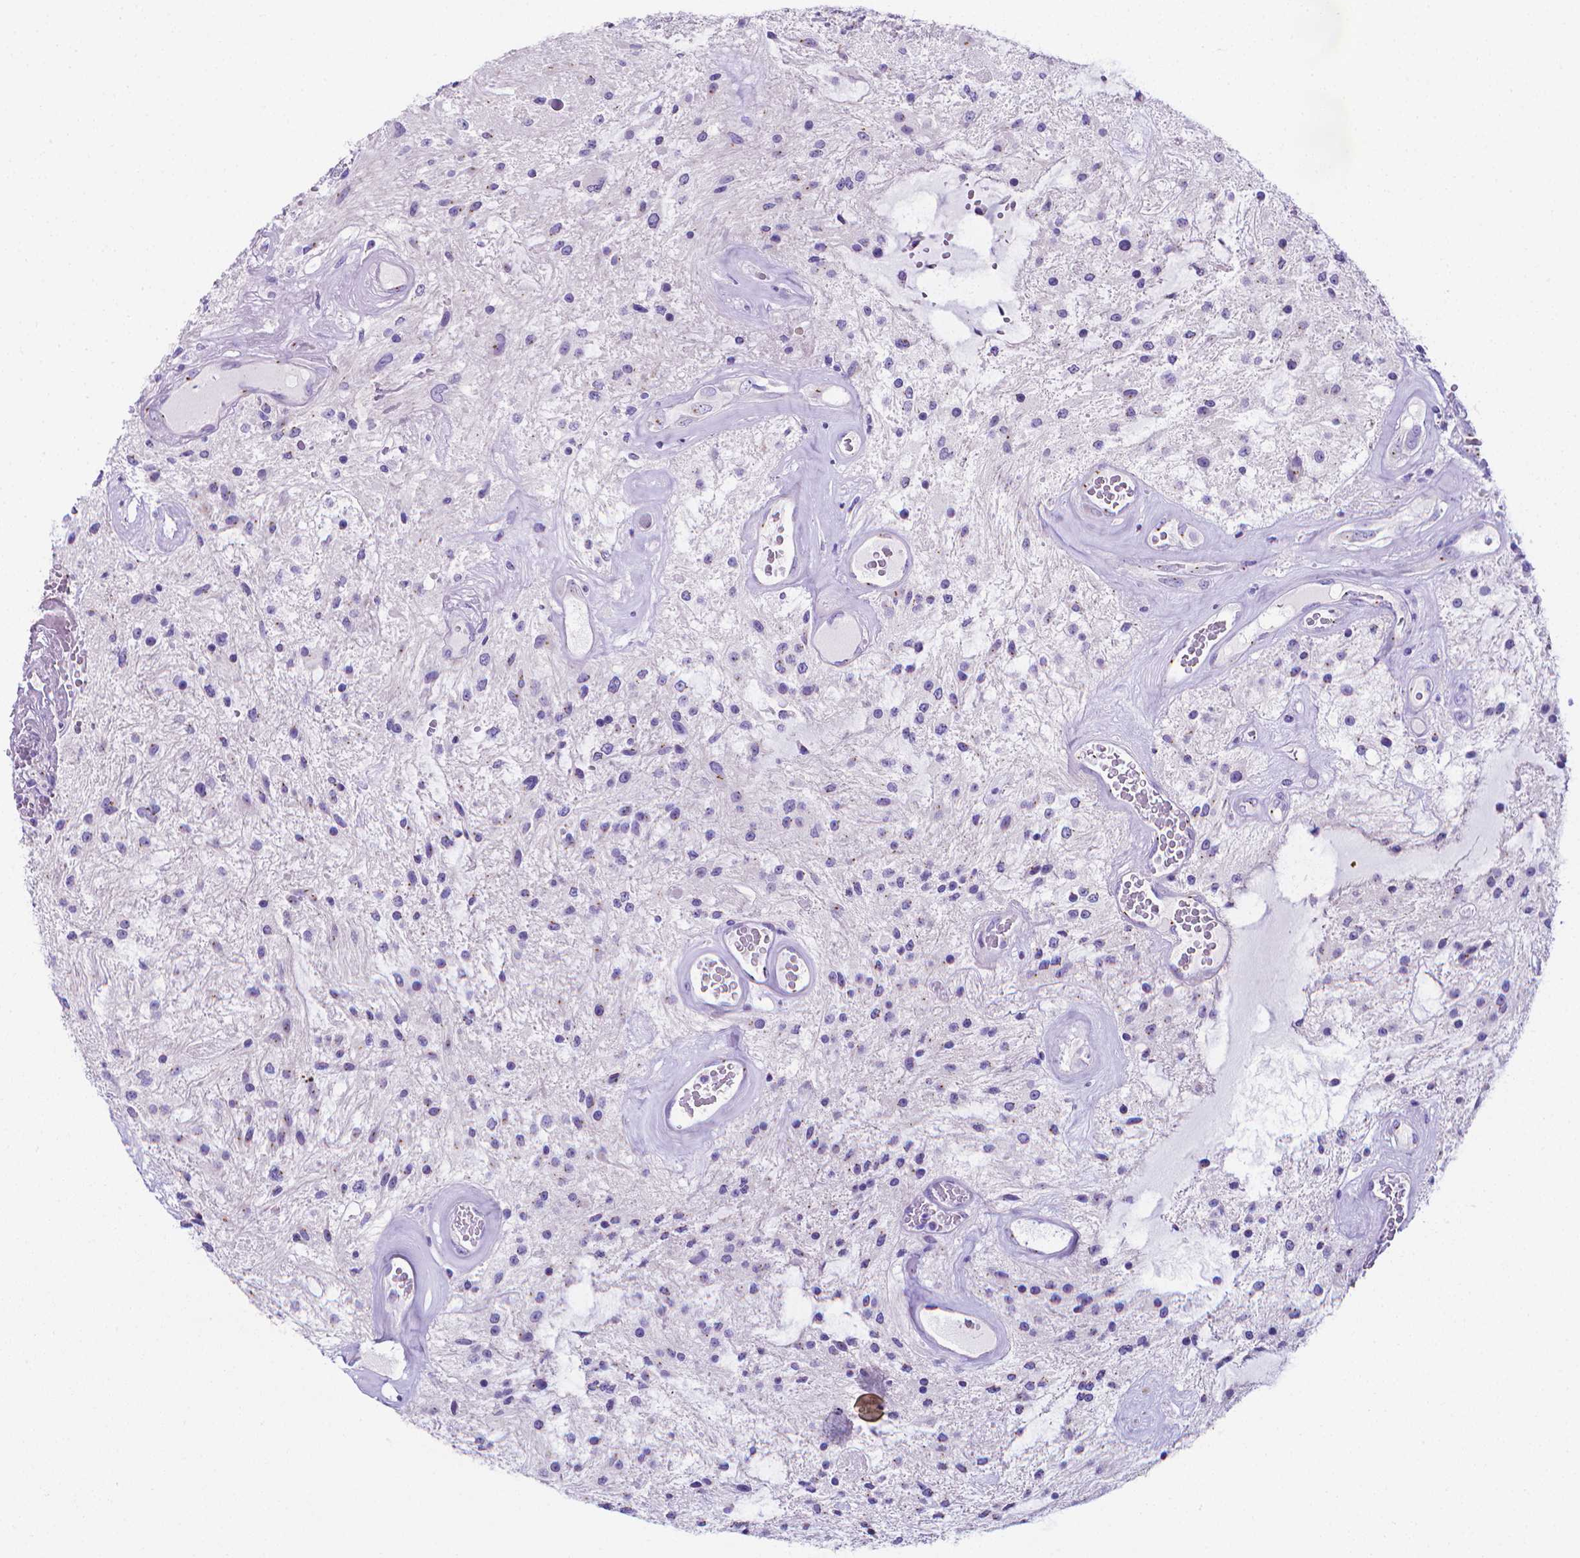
{"staining": {"intensity": "negative", "quantity": "none", "location": "none"}, "tissue": "glioma", "cell_type": "Tumor cells", "image_type": "cancer", "snomed": [{"axis": "morphology", "description": "Glioma, malignant, Low grade"}, {"axis": "topography", "description": "Cerebellum"}], "caption": "High magnification brightfield microscopy of low-grade glioma (malignant) stained with DAB (3,3'-diaminobenzidine) (brown) and counterstained with hematoxylin (blue): tumor cells show no significant staining.", "gene": "LRRC73", "patient": {"sex": "female", "age": 14}}